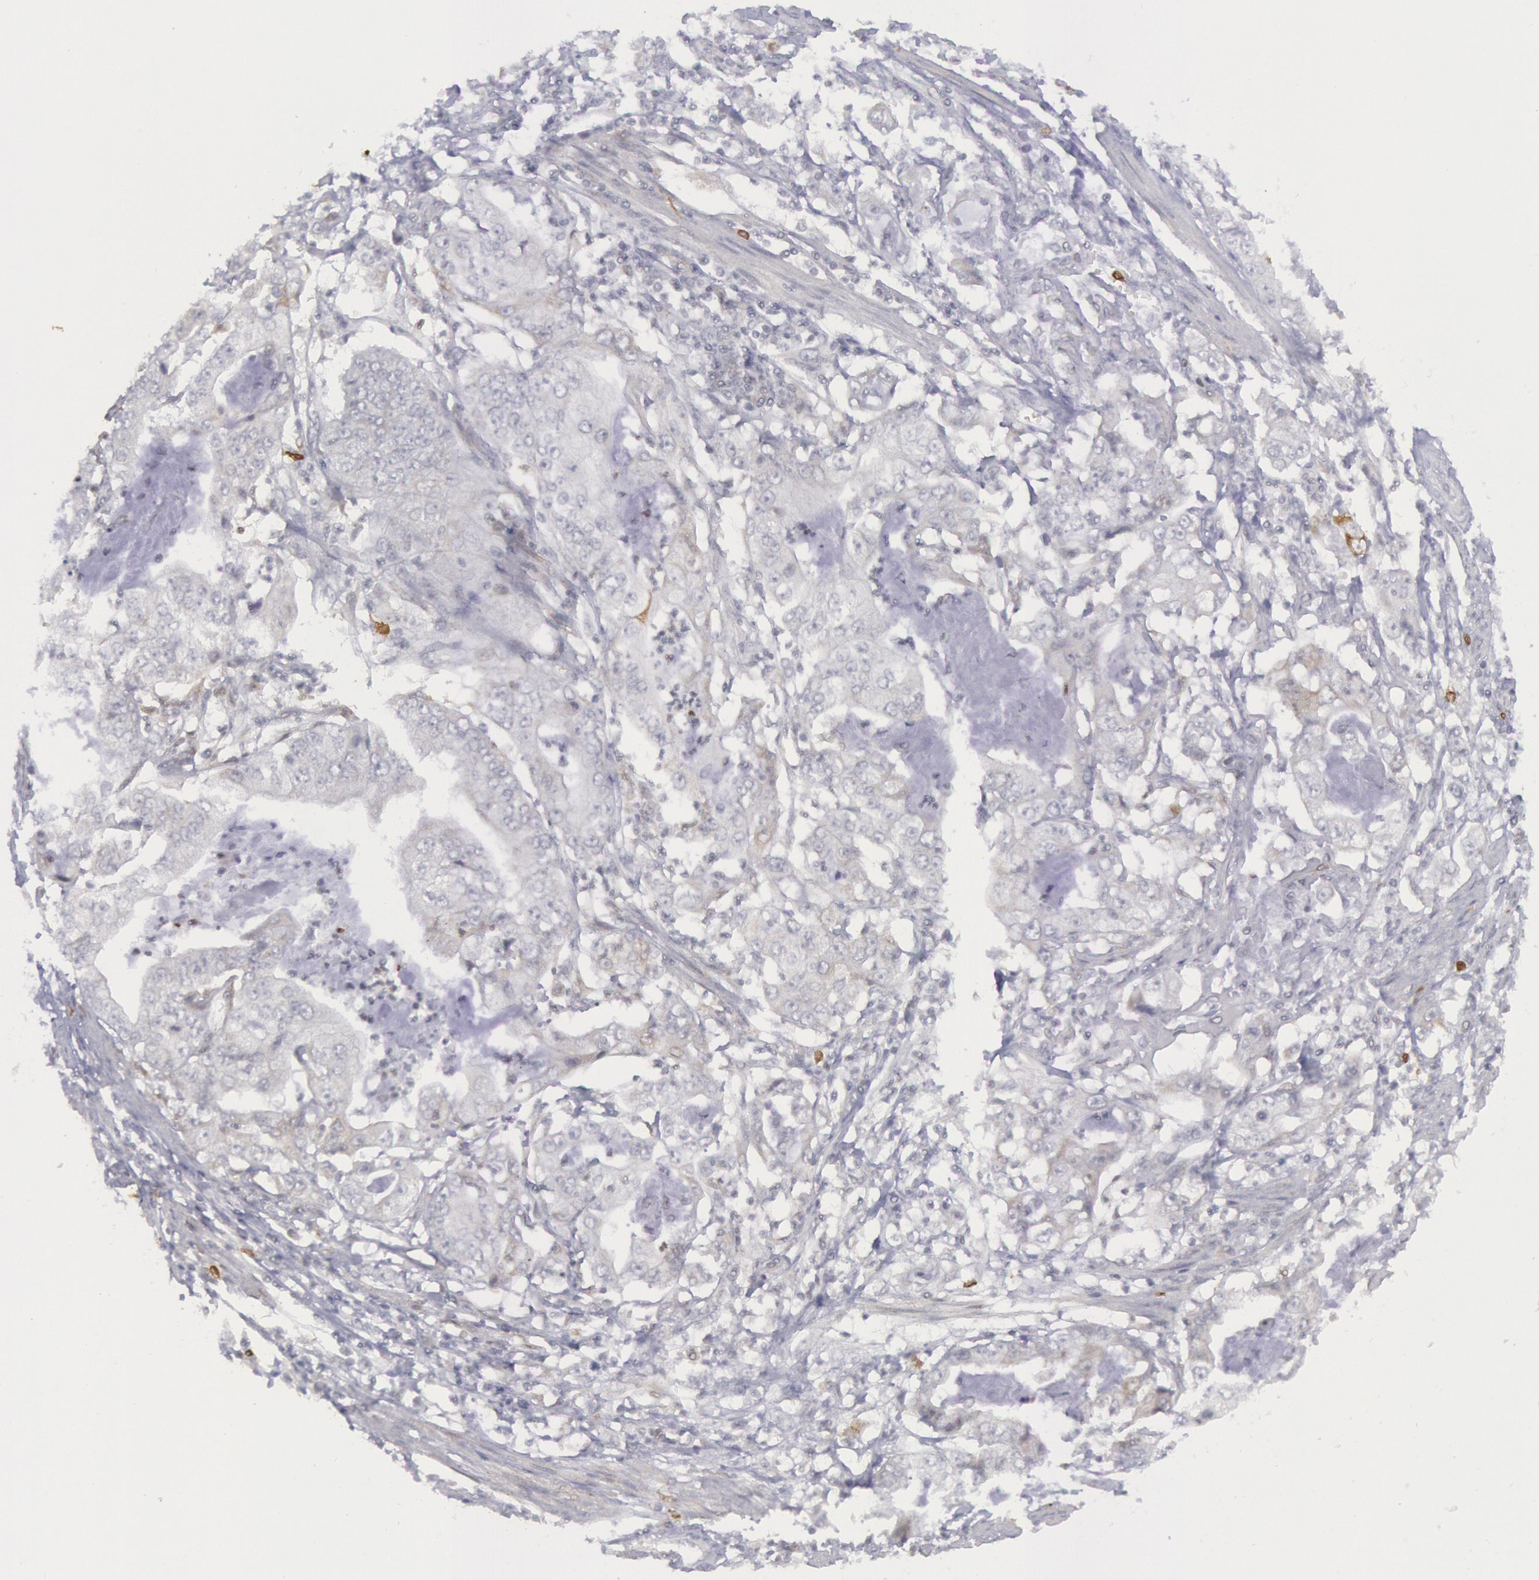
{"staining": {"intensity": "negative", "quantity": "none", "location": "none"}, "tissue": "stomach cancer", "cell_type": "Tumor cells", "image_type": "cancer", "snomed": [{"axis": "morphology", "description": "Adenocarcinoma, NOS"}, {"axis": "topography", "description": "Pancreas"}, {"axis": "topography", "description": "Stomach, upper"}], "caption": "Immunohistochemistry (IHC) of human stomach adenocarcinoma exhibits no positivity in tumor cells.", "gene": "PTGS2", "patient": {"sex": "male", "age": 77}}